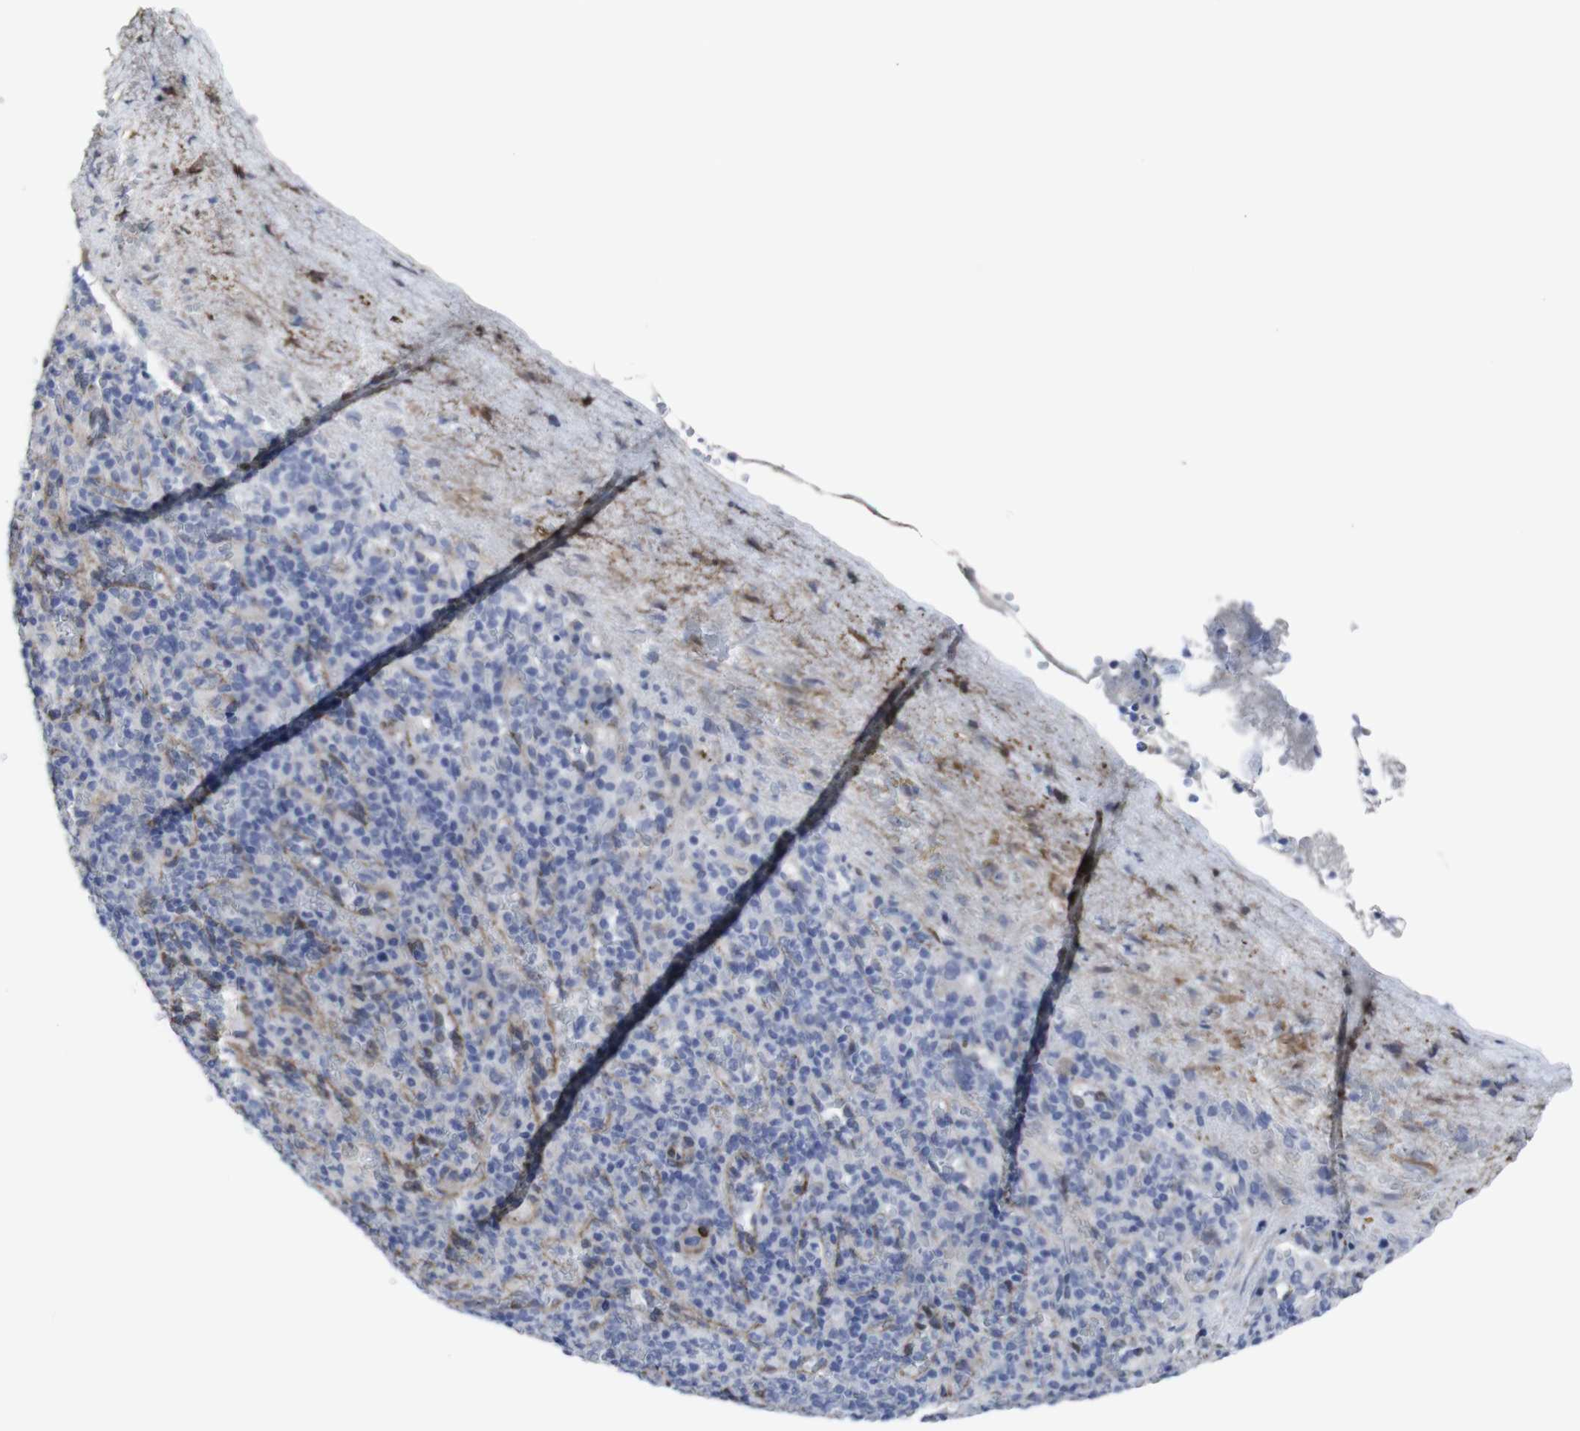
{"staining": {"intensity": "negative", "quantity": "none", "location": "none"}, "tissue": "spleen", "cell_type": "Cells in red pulp", "image_type": "normal", "snomed": [{"axis": "morphology", "description": "Normal tissue, NOS"}, {"axis": "topography", "description": "Spleen"}], "caption": "IHC of unremarkable human spleen demonstrates no expression in cells in red pulp.", "gene": "SNCG", "patient": {"sex": "female", "age": 74}}